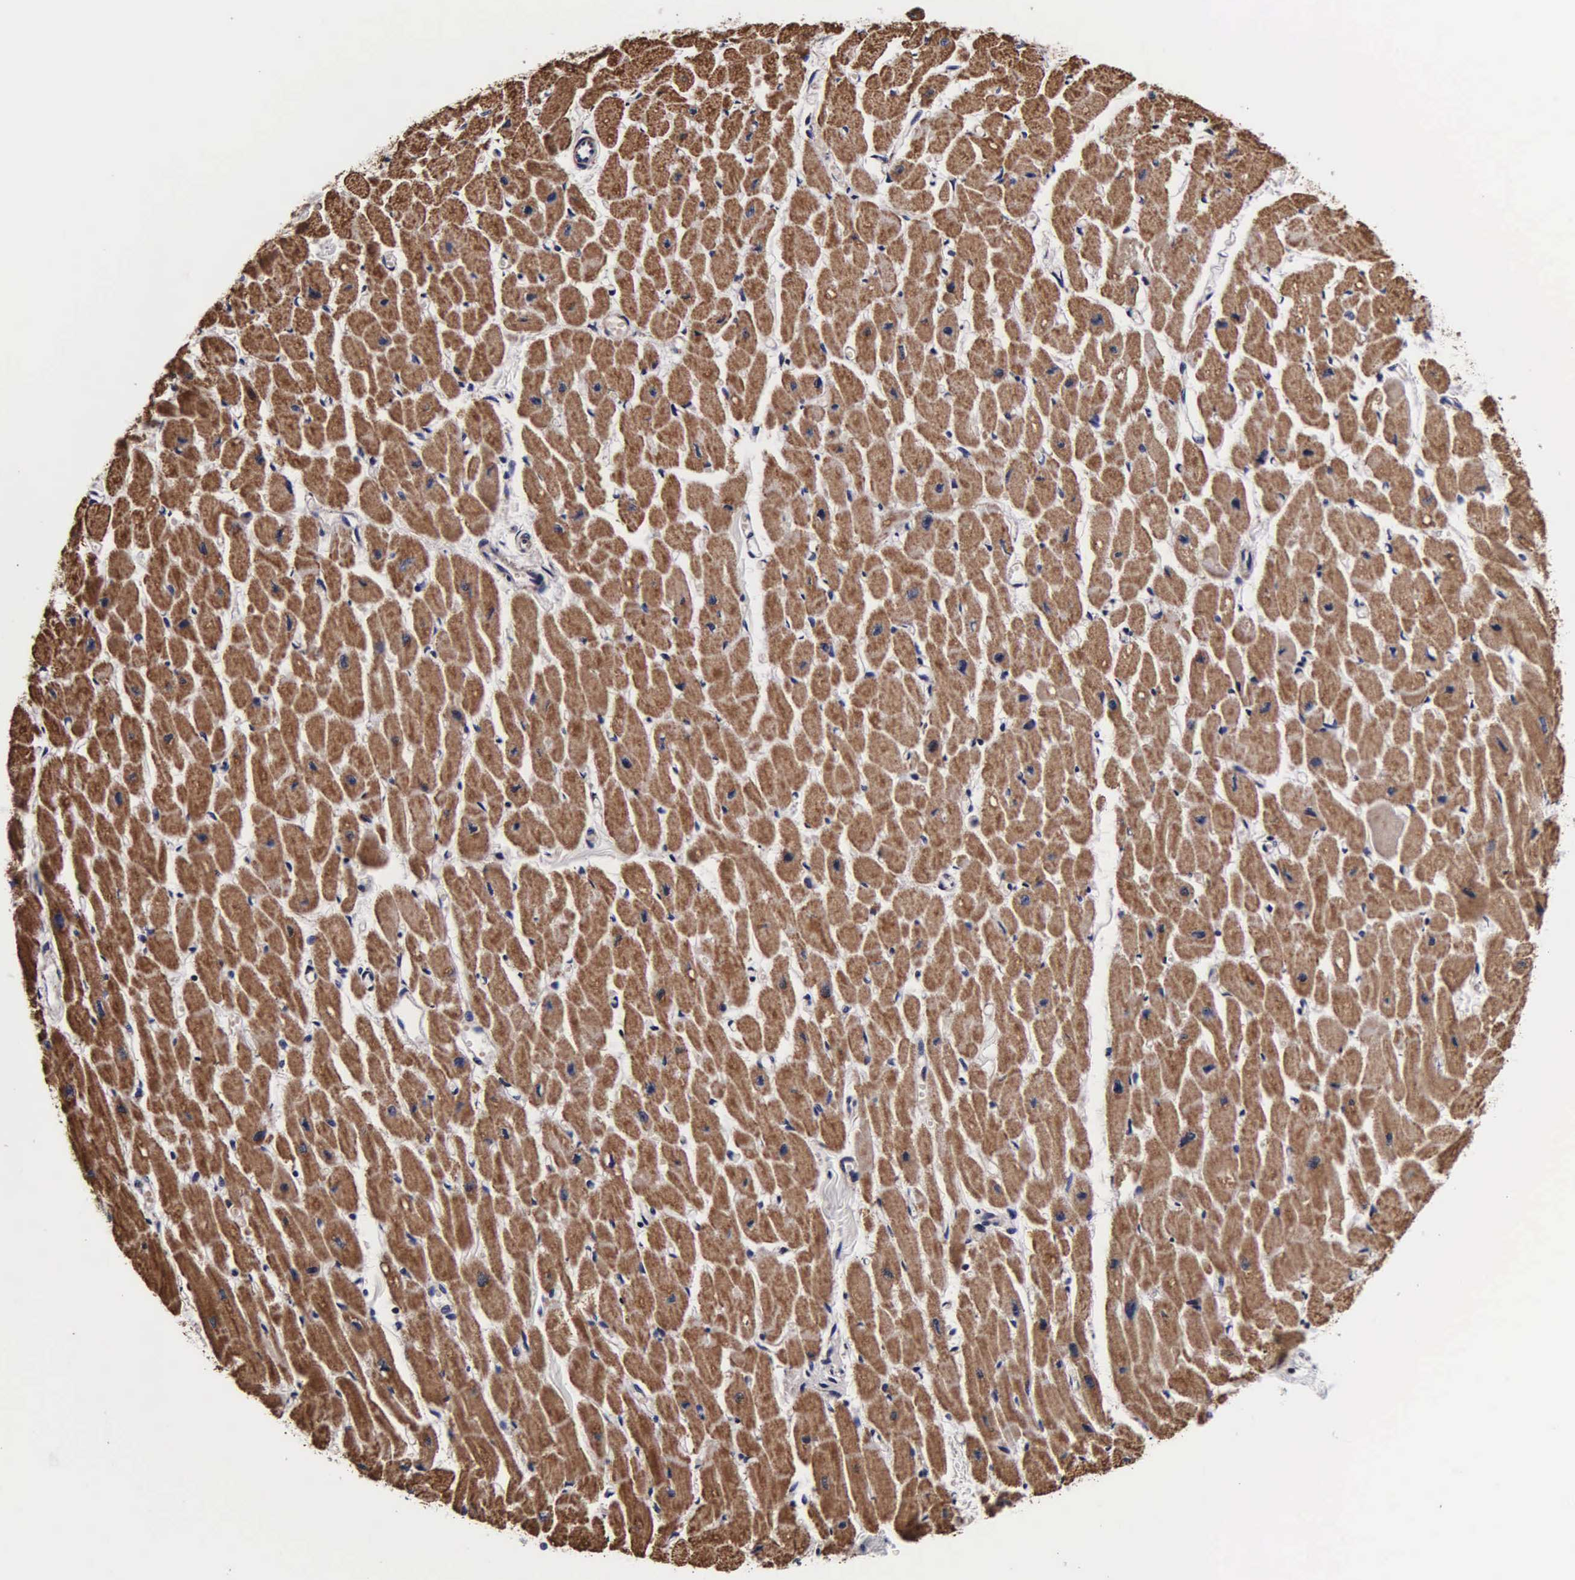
{"staining": {"intensity": "strong", "quantity": ">75%", "location": "cytoplasmic/membranous"}, "tissue": "heart muscle", "cell_type": "Cardiomyocytes", "image_type": "normal", "snomed": [{"axis": "morphology", "description": "Normal tissue, NOS"}, {"axis": "topography", "description": "Heart"}], "caption": "Immunohistochemical staining of benign heart muscle displays >75% levels of strong cytoplasmic/membranous protein expression in approximately >75% of cardiomyocytes.", "gene": "PSMA3", "patient": {"sex": "female", "age": 54}}